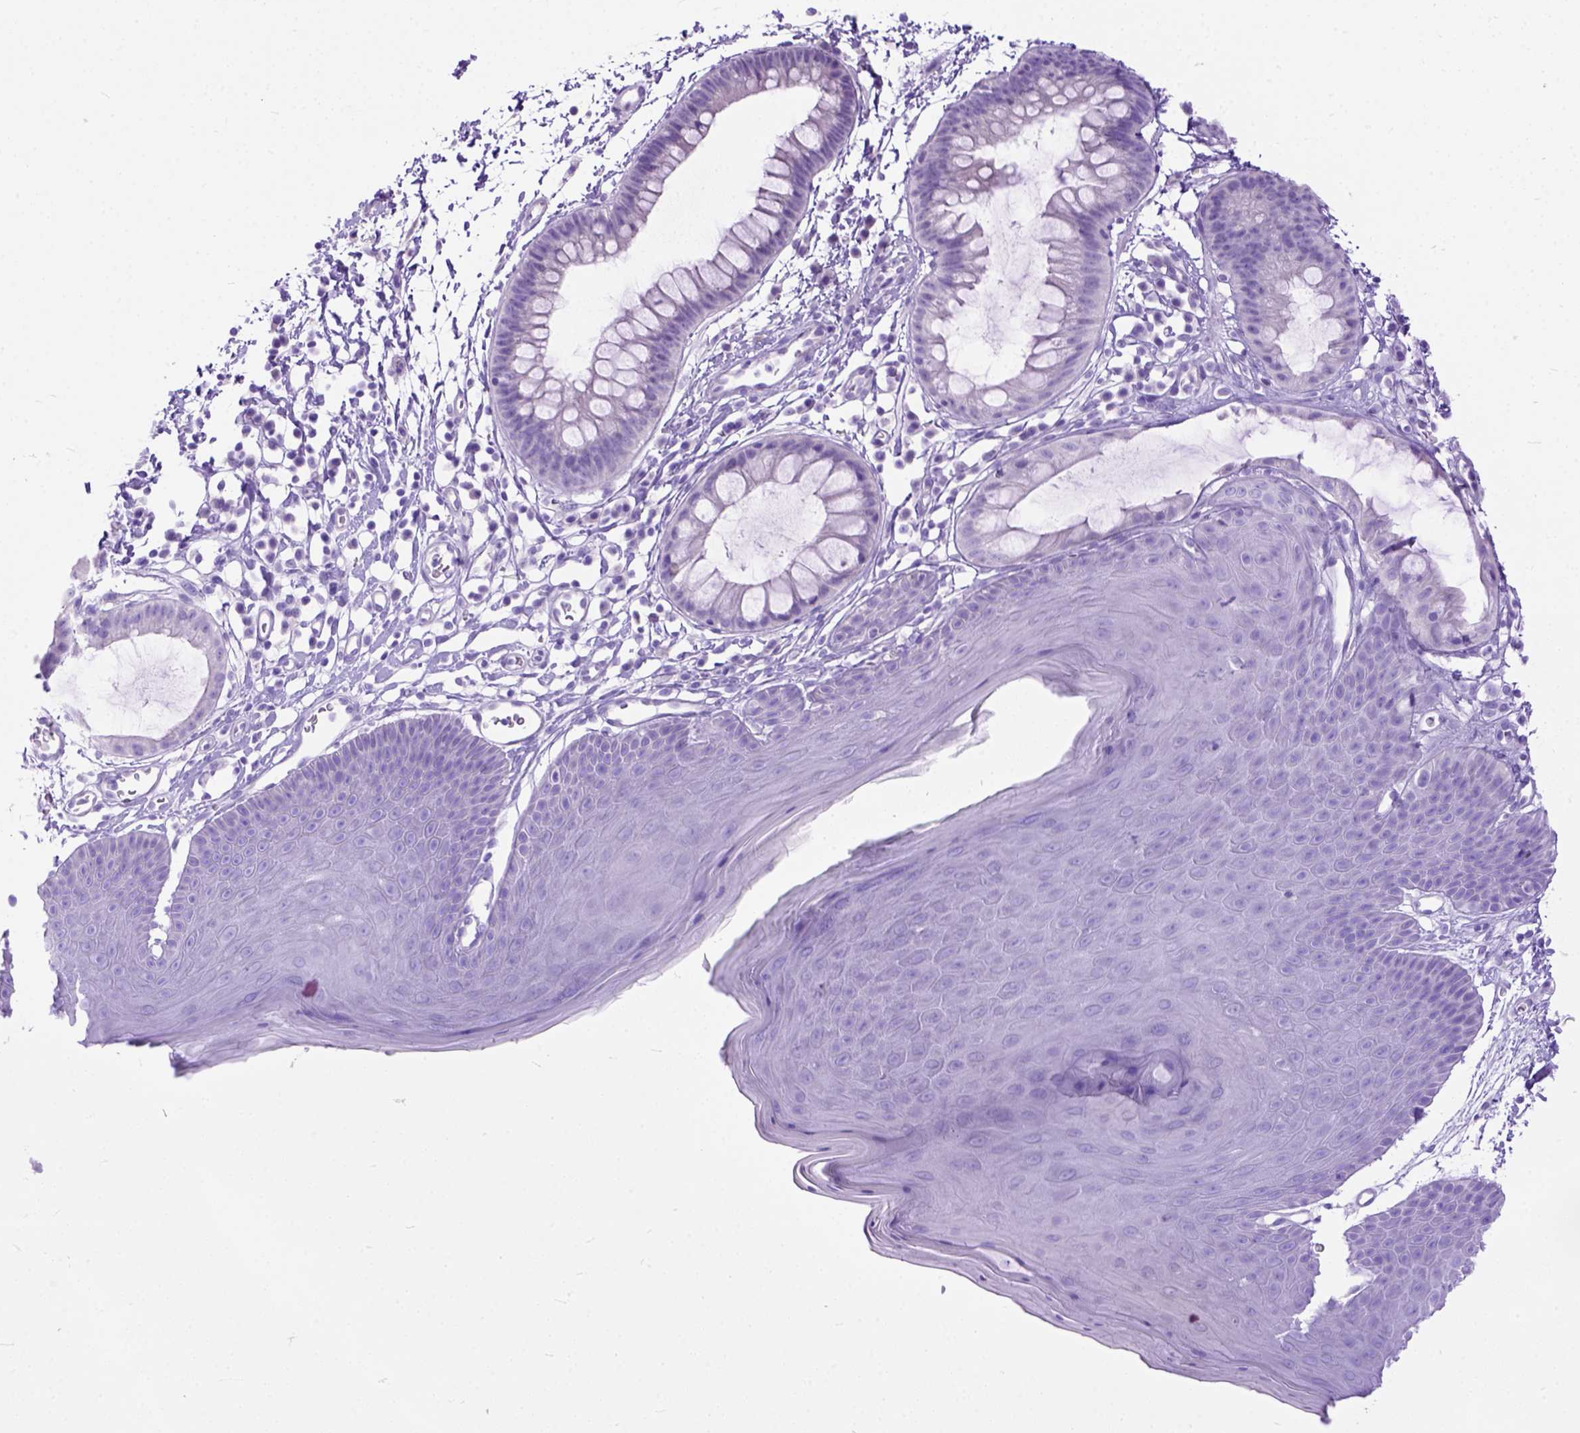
{"staining": {"intensity": "negative", "quantity": "none", "location": "none"}, "tissue": "skin", "cell_type": "Epidermal cells", "image_type": "normal", "snomed": [{"axis": "morphology", "description": "Normal tissue, NOS"}, {"axis": "topography", "description": "Anal"}], "caption": "The immunohistochemistry image has no significant positivity in epidermal cells of skin. The staining is performed using DAB brown chromogen with nuclei counter-stained in using hematoxylin.", "gene": "ODAD3", "patient": {"sex": "male", "age": 53}}